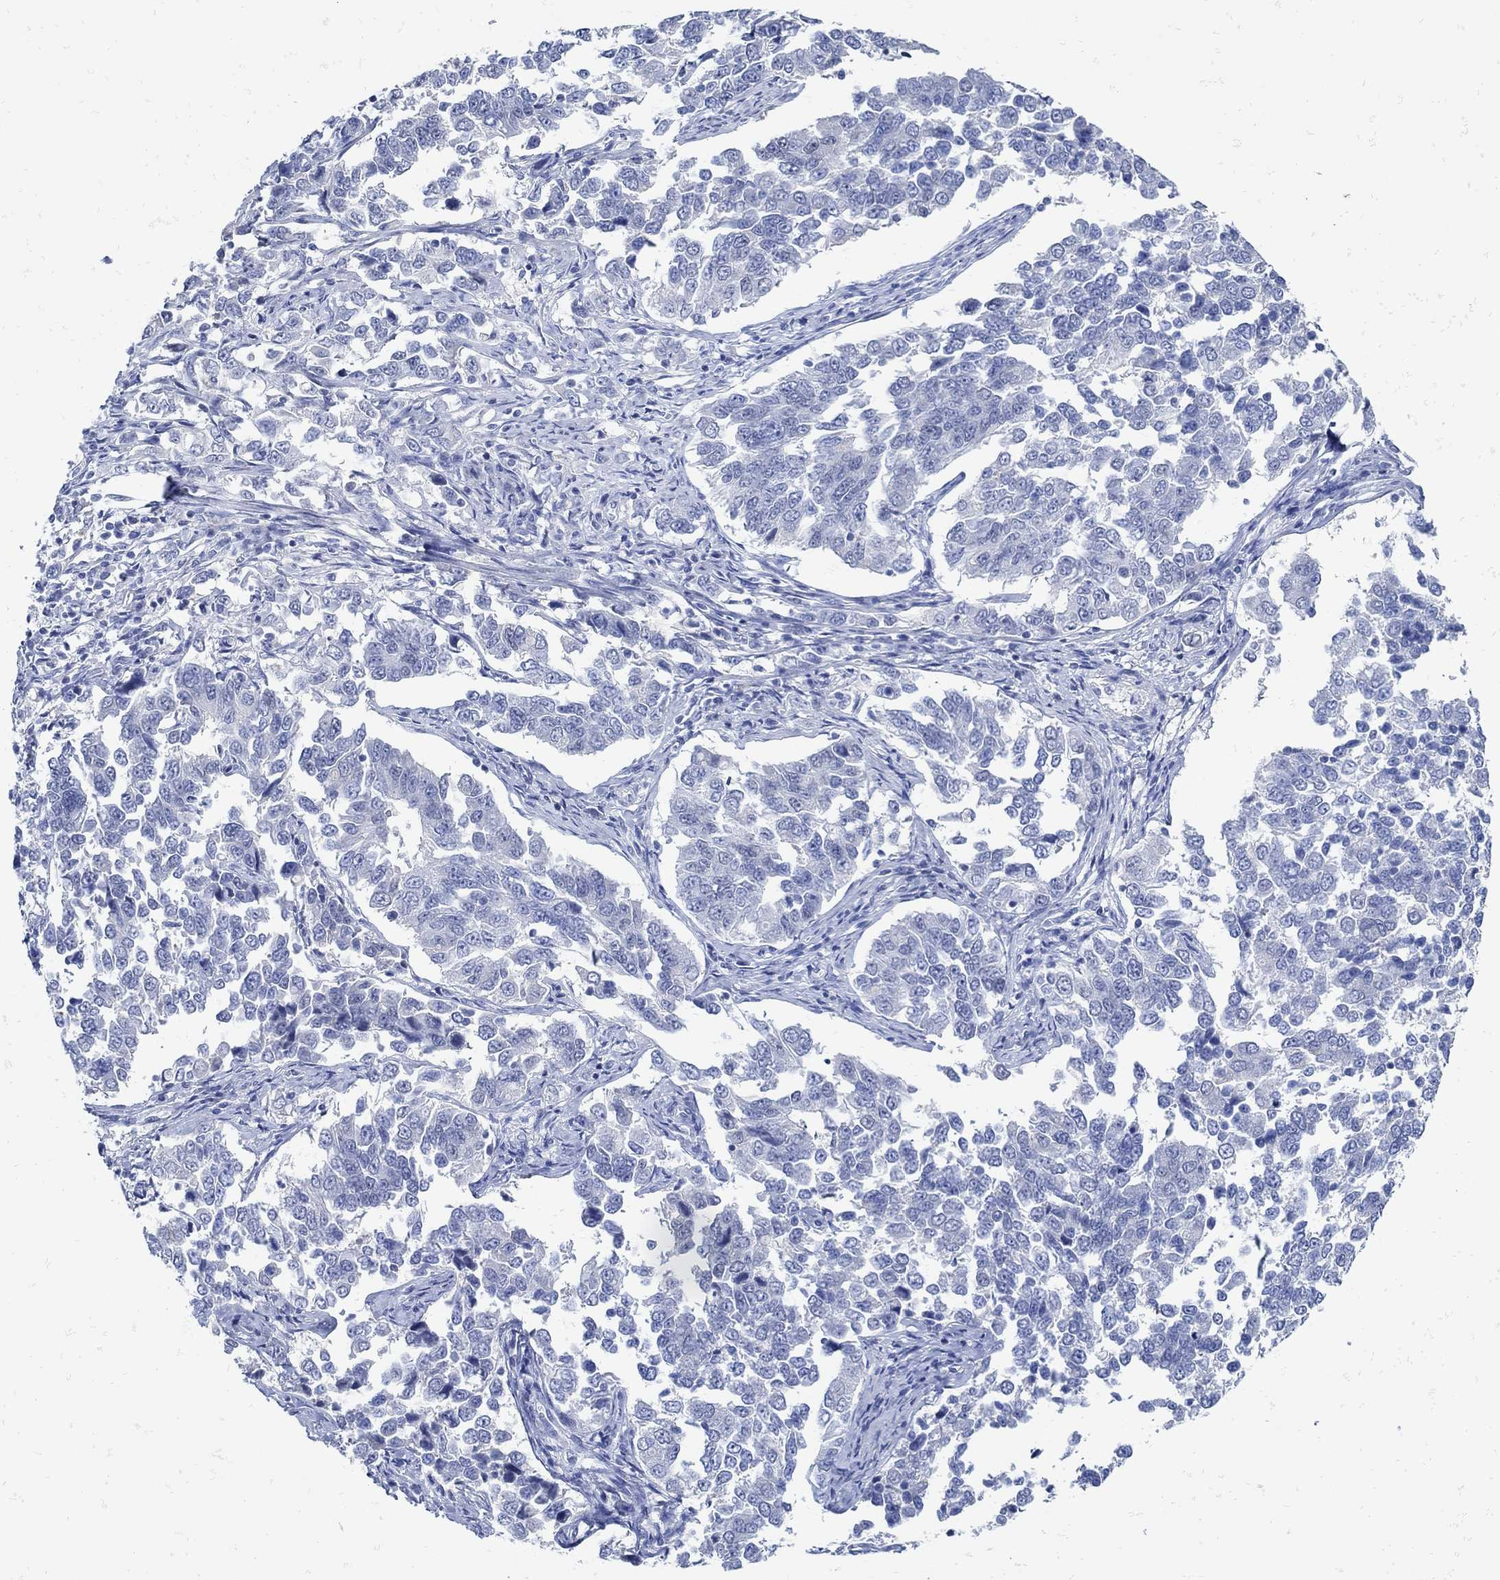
{"staining": {"intensity": "negative", "quantity": "none", "location": "none"}, "tissue": "endometrial cancer", "cell_type": "Tumor cells", "image_type": "cancer", "snomed": [{"axis": "morphology", "description": "Adenocarcinoma, NOS"}, {"axis": "topography", "description": "Endometrium"}], "caption": "Tumor cells show no significant protein positivity in adenocarcinoma (endometrial).", "gene": "NOS1", "patient": {"sex": "female", "age": 43}}